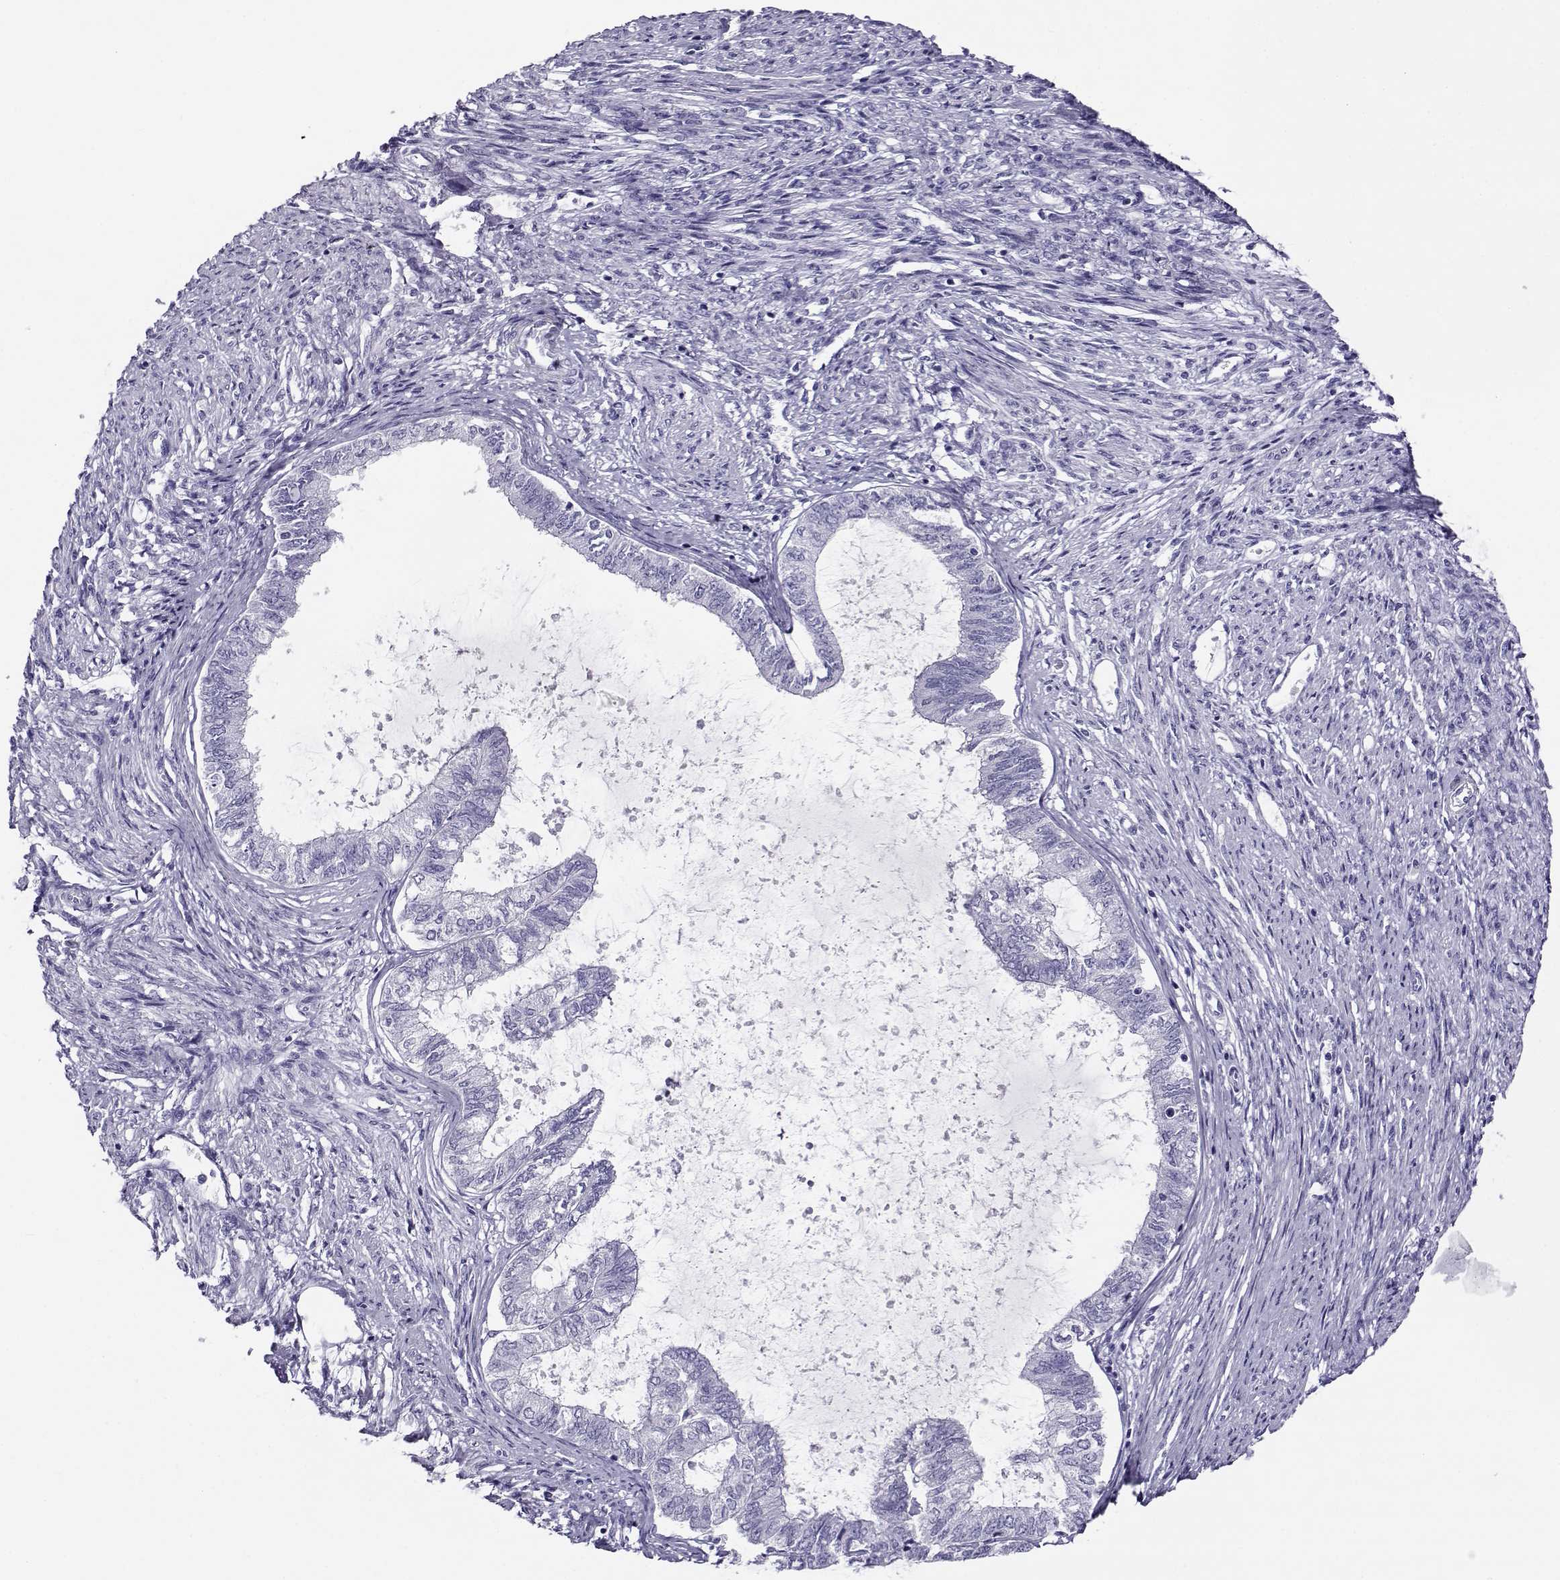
{"staining": {"intensity": "negative", "quantity": "none", "location": "none"}, "tissue": "endometrial cancer", "cell_type": "Tumor cells", "image_type": "cancer", "snomed": [{"axis": "morphology", "description": "Adenocarcinoma, NOS"}, {"axis": "topography", "description": "Endometrium"}], "caption": "DAB (3,3'-diaminobenzidine) immunohistochemical staining of human endometrial adenocarcinoma shows no significant positivity in tumor cells.", "gene": "RHOXF2", "patient": {"sex": "female", "age": 86}}